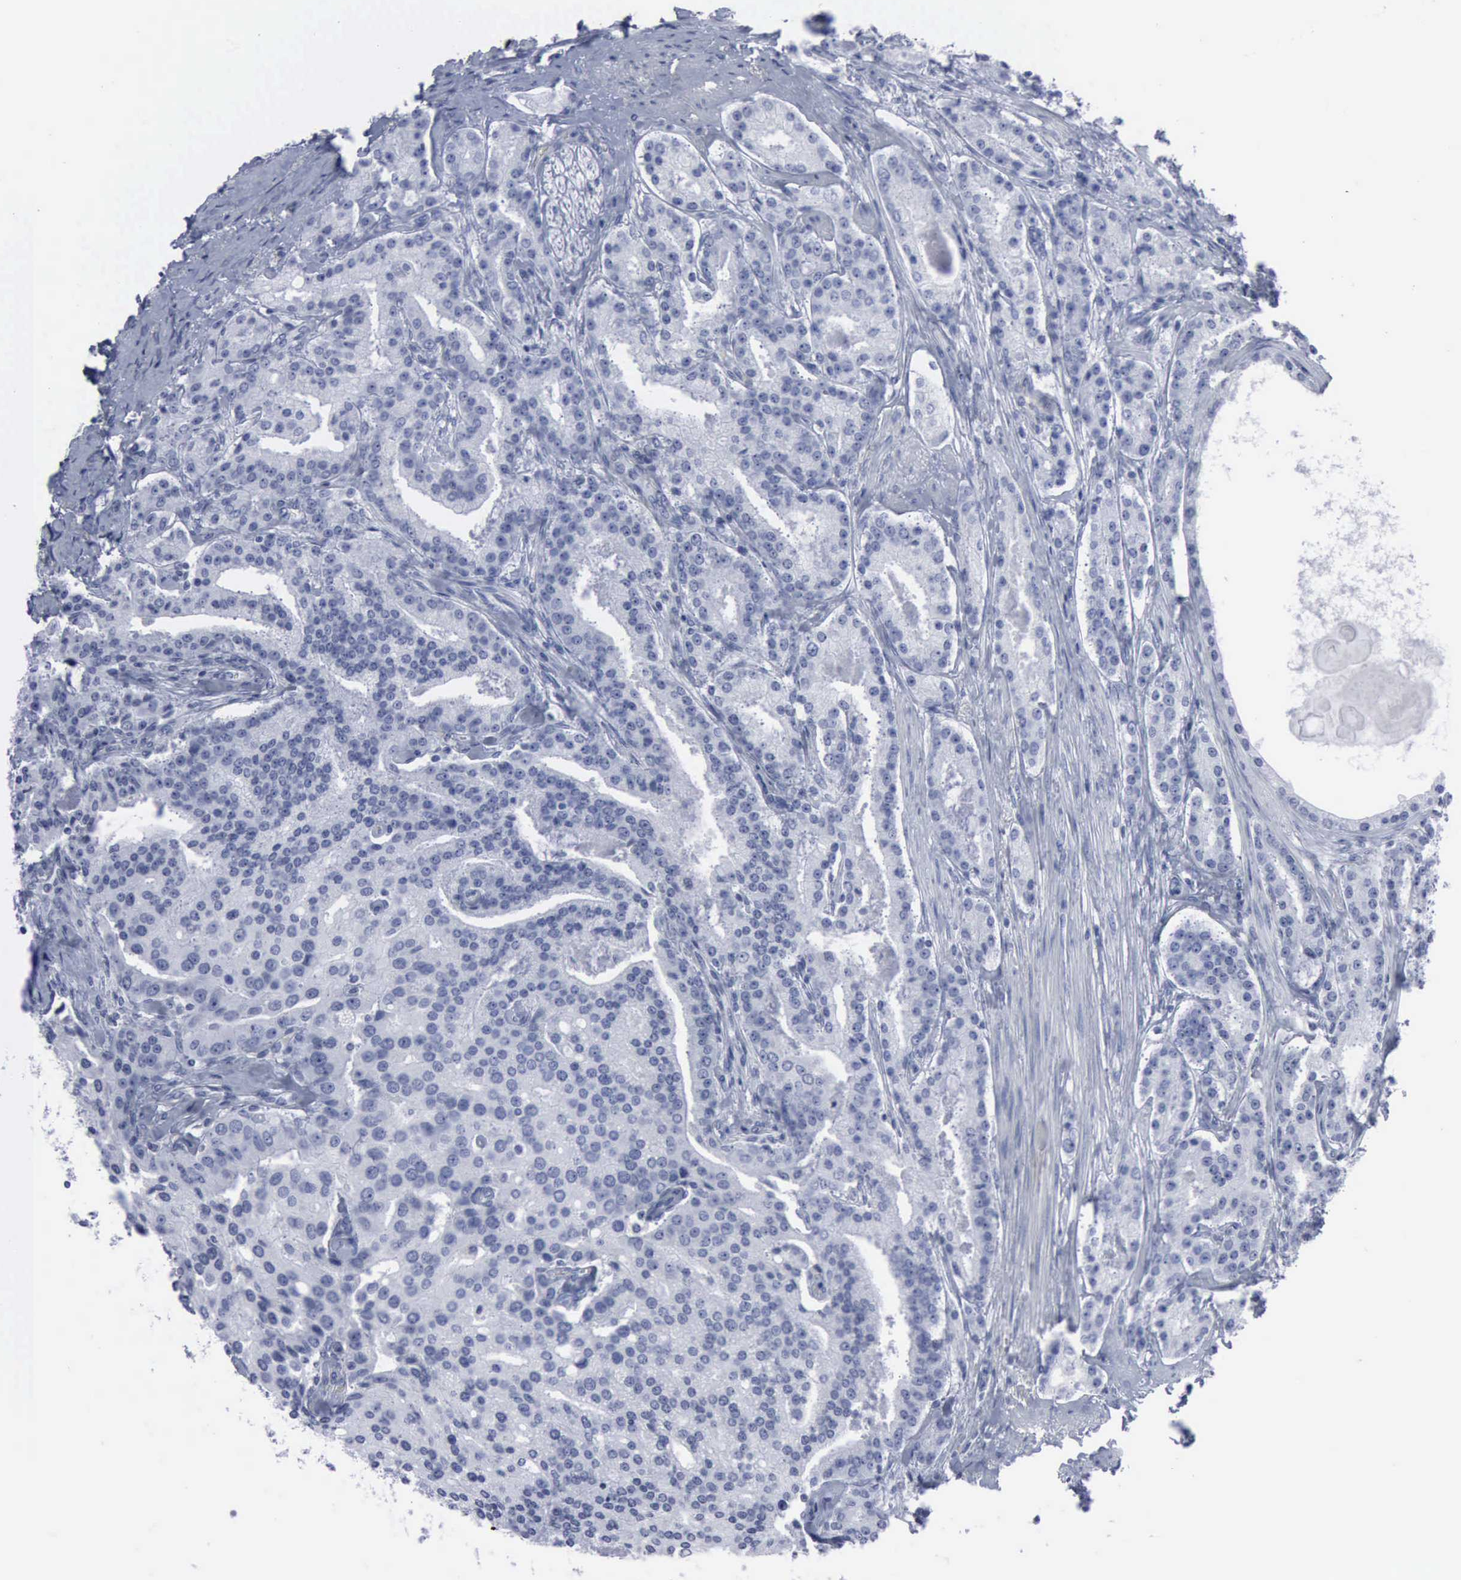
{"staining": {"intensity": "negative", "quantity": "none", "location": "none"}, "tissue": "prostate cancer", "cell_type": "Tumor cells", "image_type": "cancer", "snomed": [{"axis": "morphology", "description": "Adenocarcinoma, Medium grade"}, {"axis": "topography", "description": "Prostate"}], "caption": "High power microscopy histopathology image of an IHC image of medium-grade adenocarcinoma (prostate), revealing no significant expression in tumor cells. The staining was performed using DAB (3,3'-diaminobenzidine) to visualize the protein expression in brown, while the nuclei were stained in blue with hematoxylin (Magnification: 20x).", "gene": "VCAM1", "patient": {"sex": "male", "age": 72}}